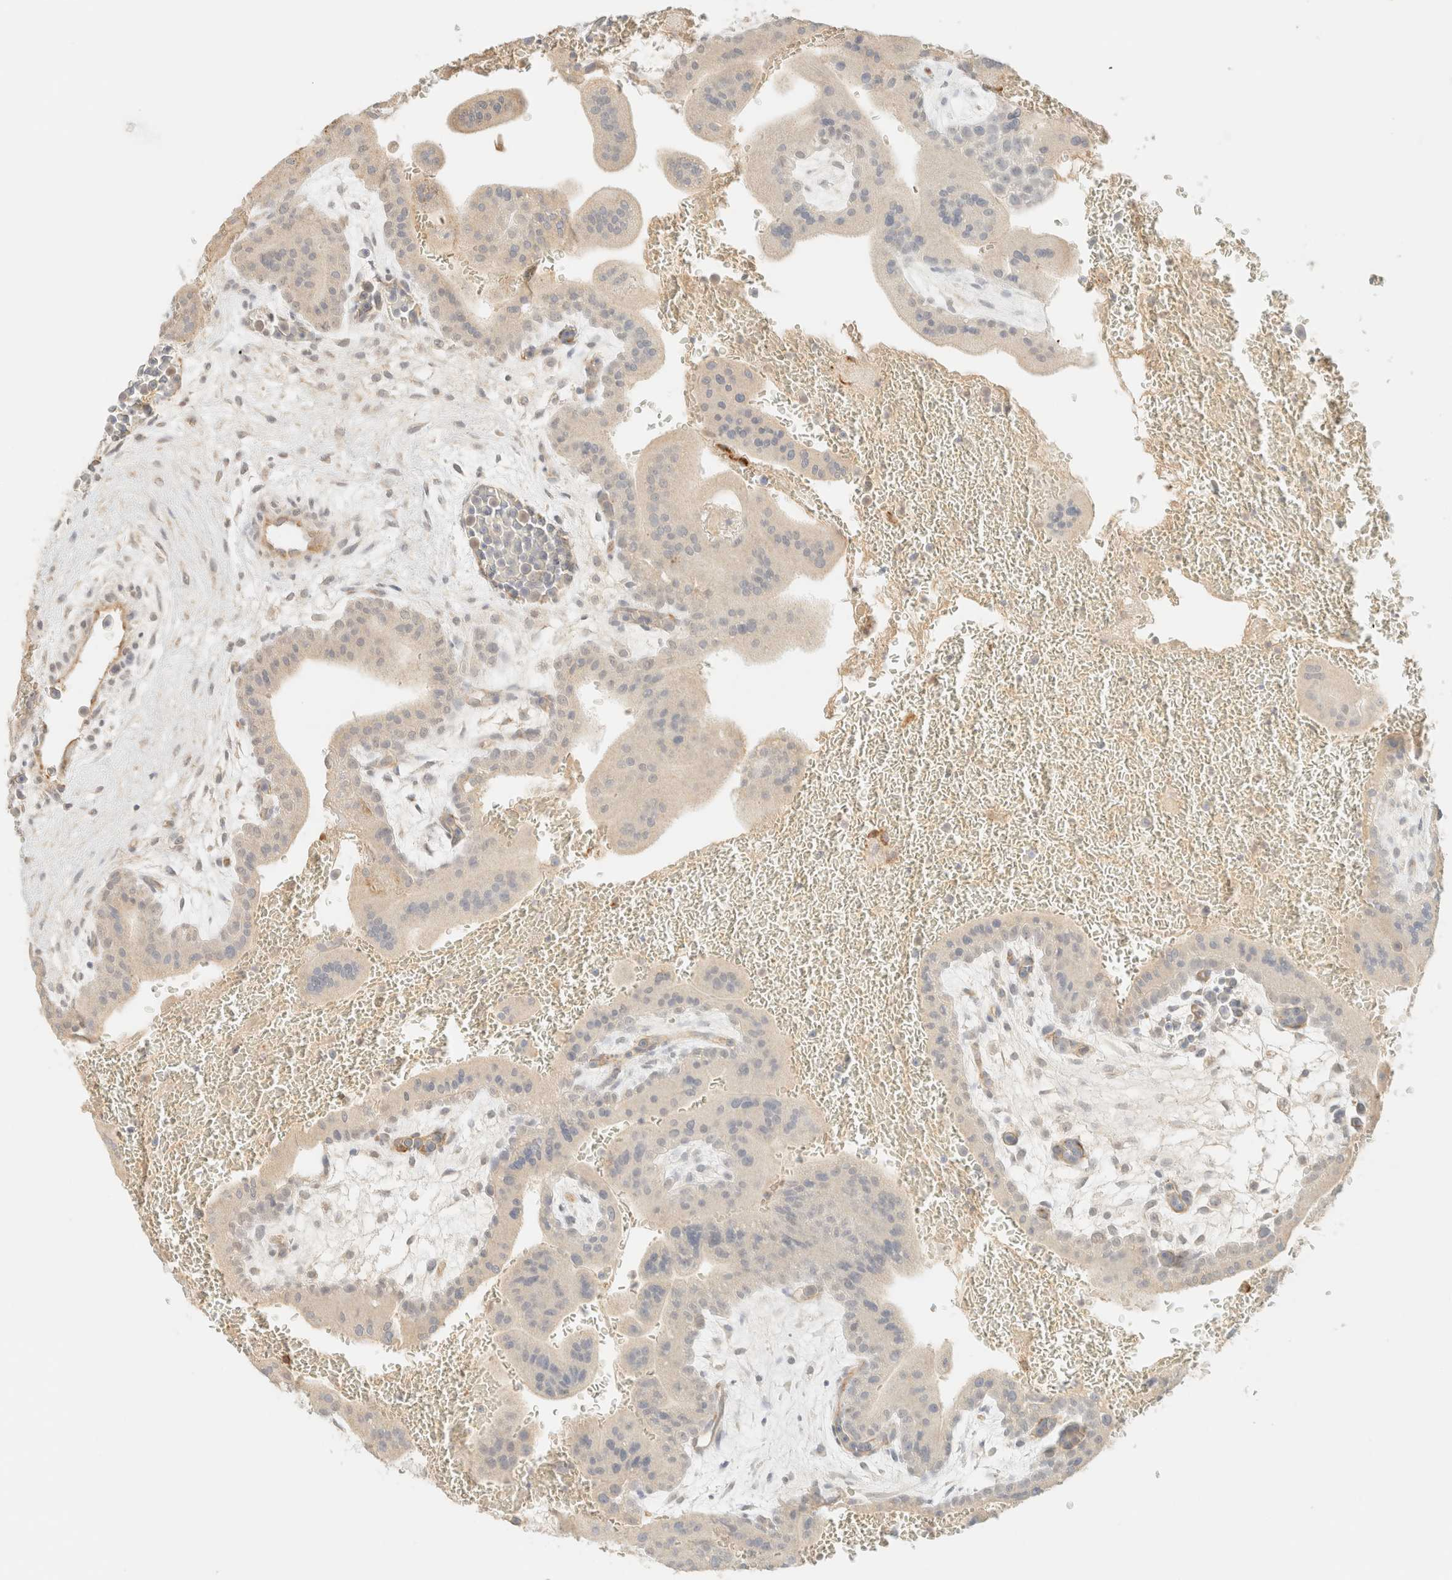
{"staining": {"intensity": "negative", "quantity": "none", "location": "none"}, "tissue": "placenta", "cell_type": "Trophoblastic cells", "image_type": "normal", "snomed": [{"axis": "morphology", "description": "Normal tissue, NOS"}, {"axis": "topography", "description": "Placenta"}], "caption": "Protein analysis of normal placenta demonstrates no significant expression in trophoblastic cells. (DAB immunohistochemistry, high magnification).", "gene": "SPARCL1", "patient": {"sex": "female", "age": 35}}